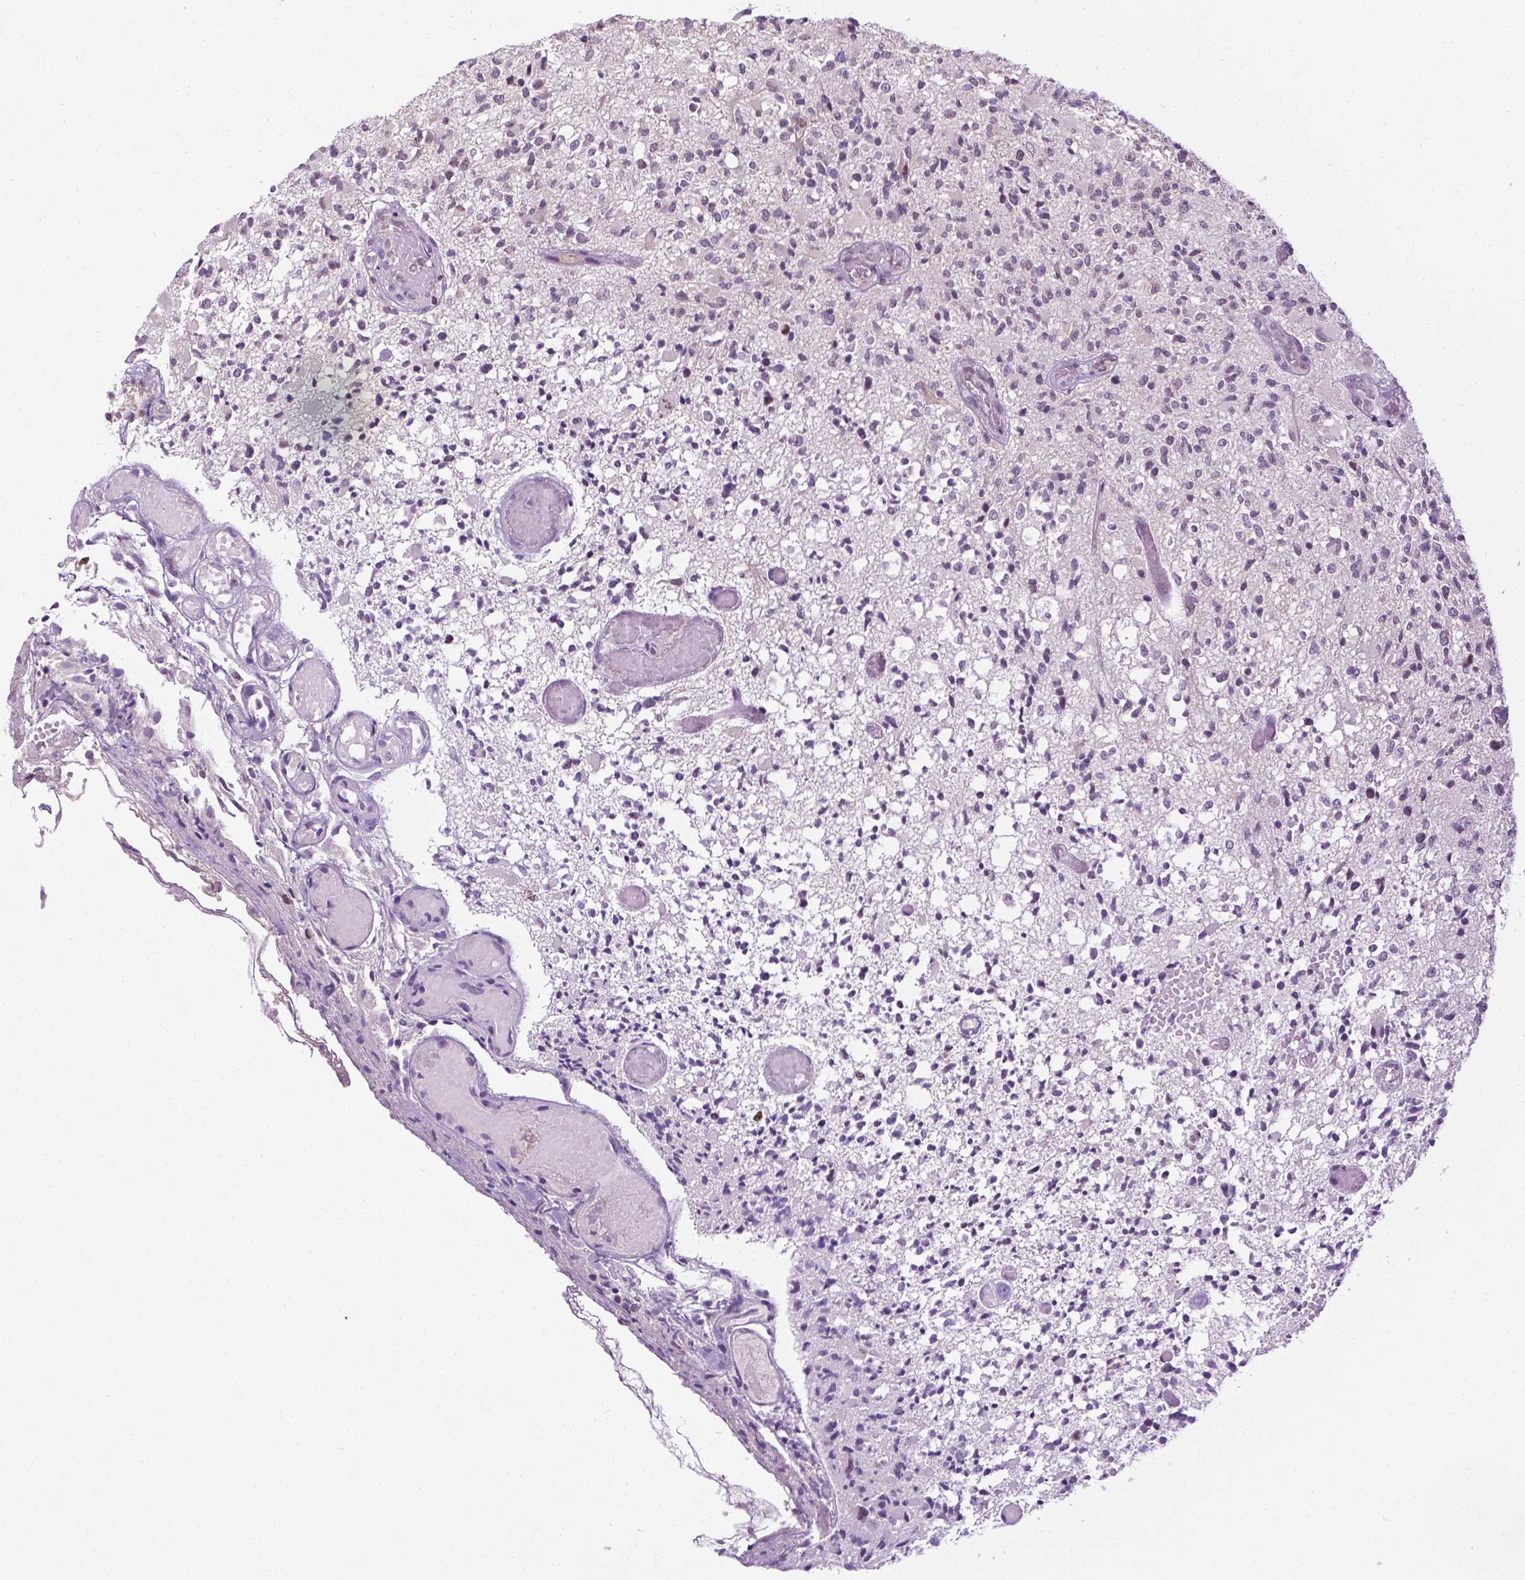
{"staining": {"intensity": "weak", "quantity": "<25%", "location": "nuclear"}, "tissue": "glioma", "cell_type": "Tumor cells", "image_type": "cancer", "snomed": [{"axis": "morphology", "description": "Glioma, malignant, High grade"}, {"axis": "topography", "description": "Brain"}], "caption": "Human glioma stained for a protein using immunohistochemistry shows no positivity in tumor cells.", "gene": "DENND4A", "patient": {"sex": "female", "age": 63}}